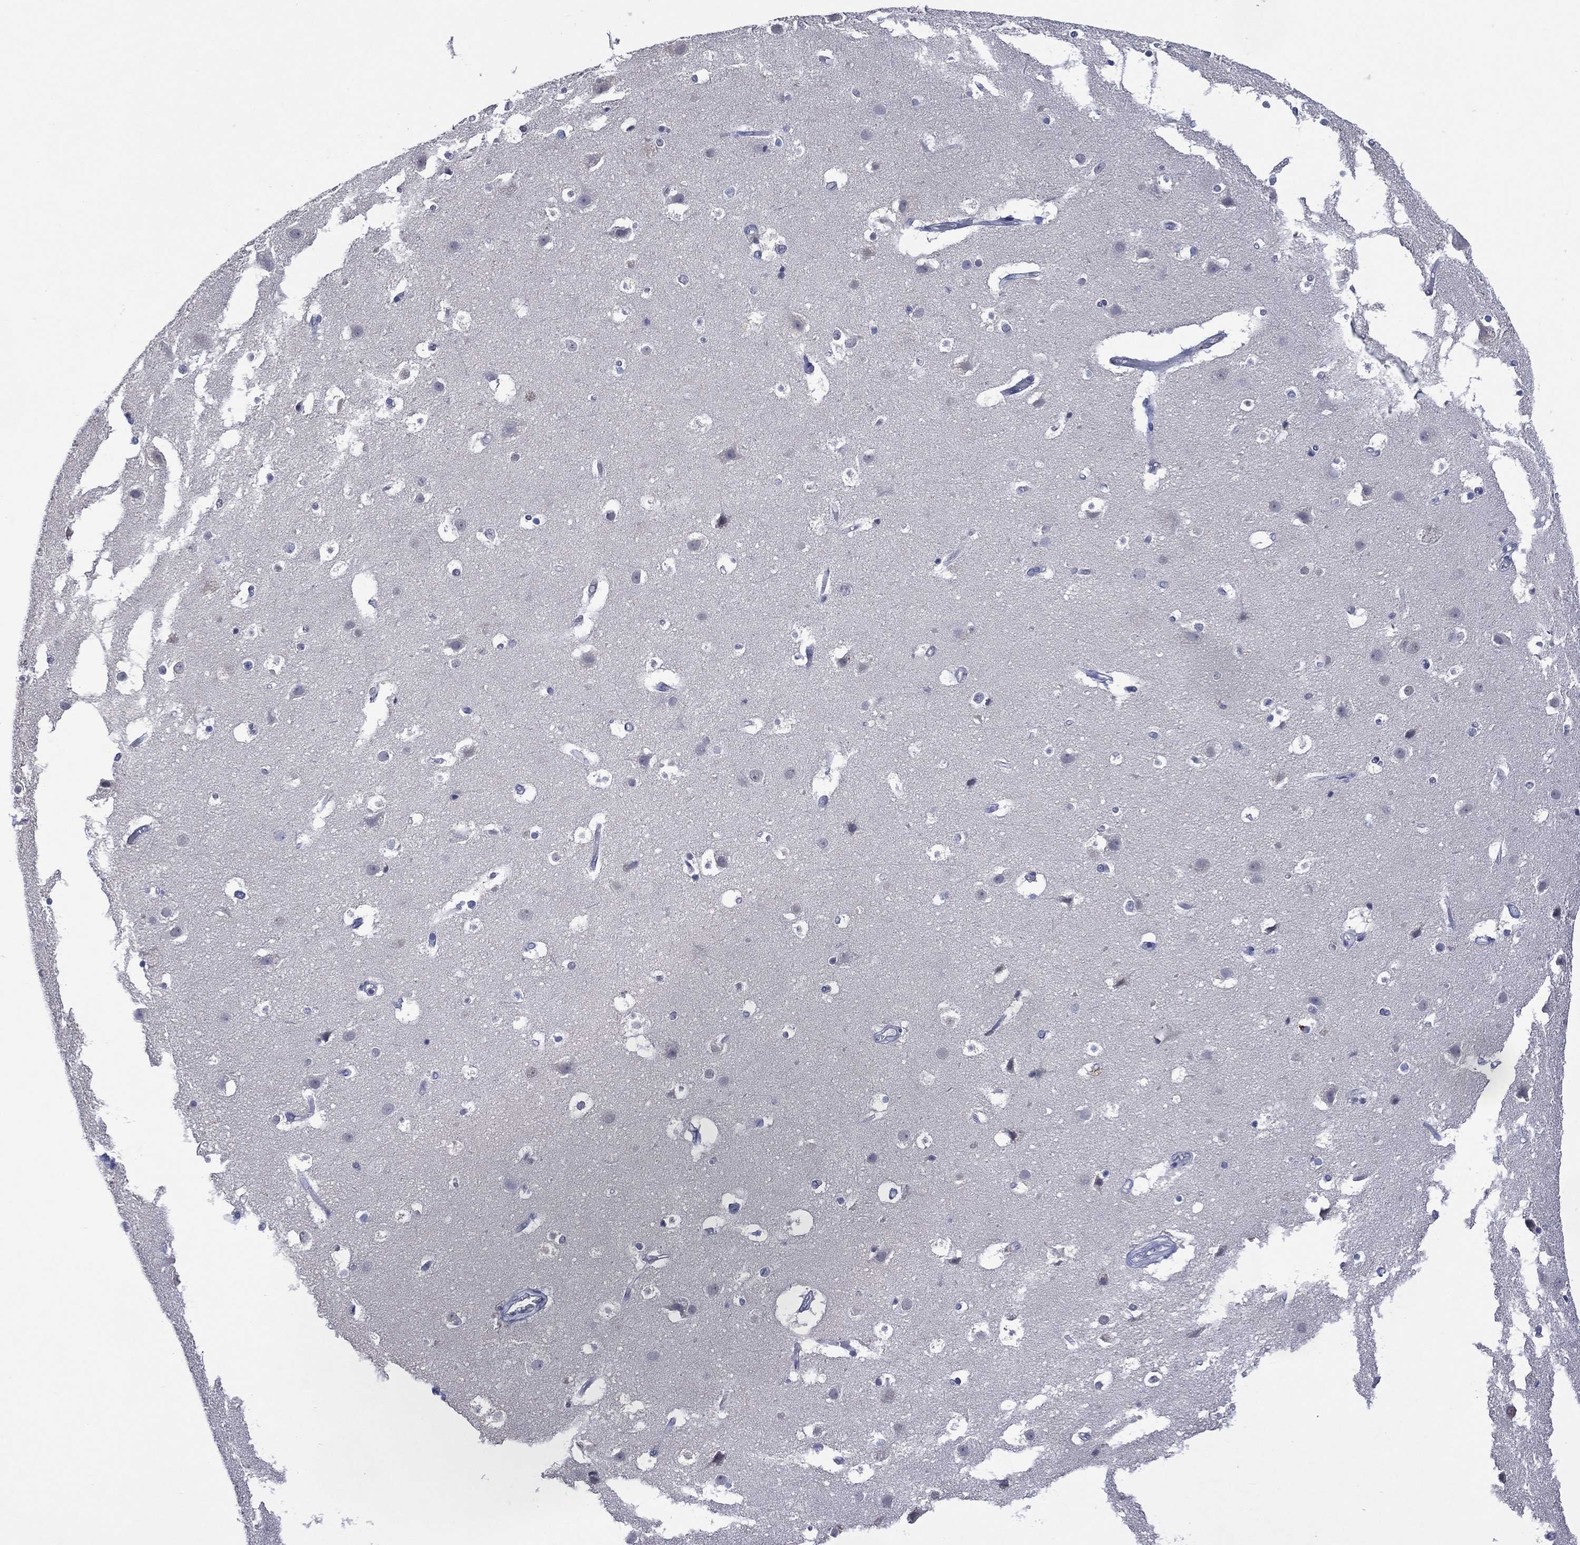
{"staining": {"intensity": "negative", "quantity": "none", "location": "none"}, "tissue": "cerebral cortex", "cell_type": "Endothelial cells", "image_type": "normal", "snomed": [{"axis": "morphology", "description": "Normal tissue, NOS"}, {"axis": "topography", "description": "Cerebral cortex"}], "caption": "This photomicrograph is of unremarkable cerebral cortex stained with immunohistochemistry to label a protein in brown with the nuclei are counter-stained blue. There is no expression in endothelial cells. (Immunohistochemistry (ihc), brightfield microscopy, high magnification).", "gene": "ASB10", "patient": {"sex": "female", "age": 52}}